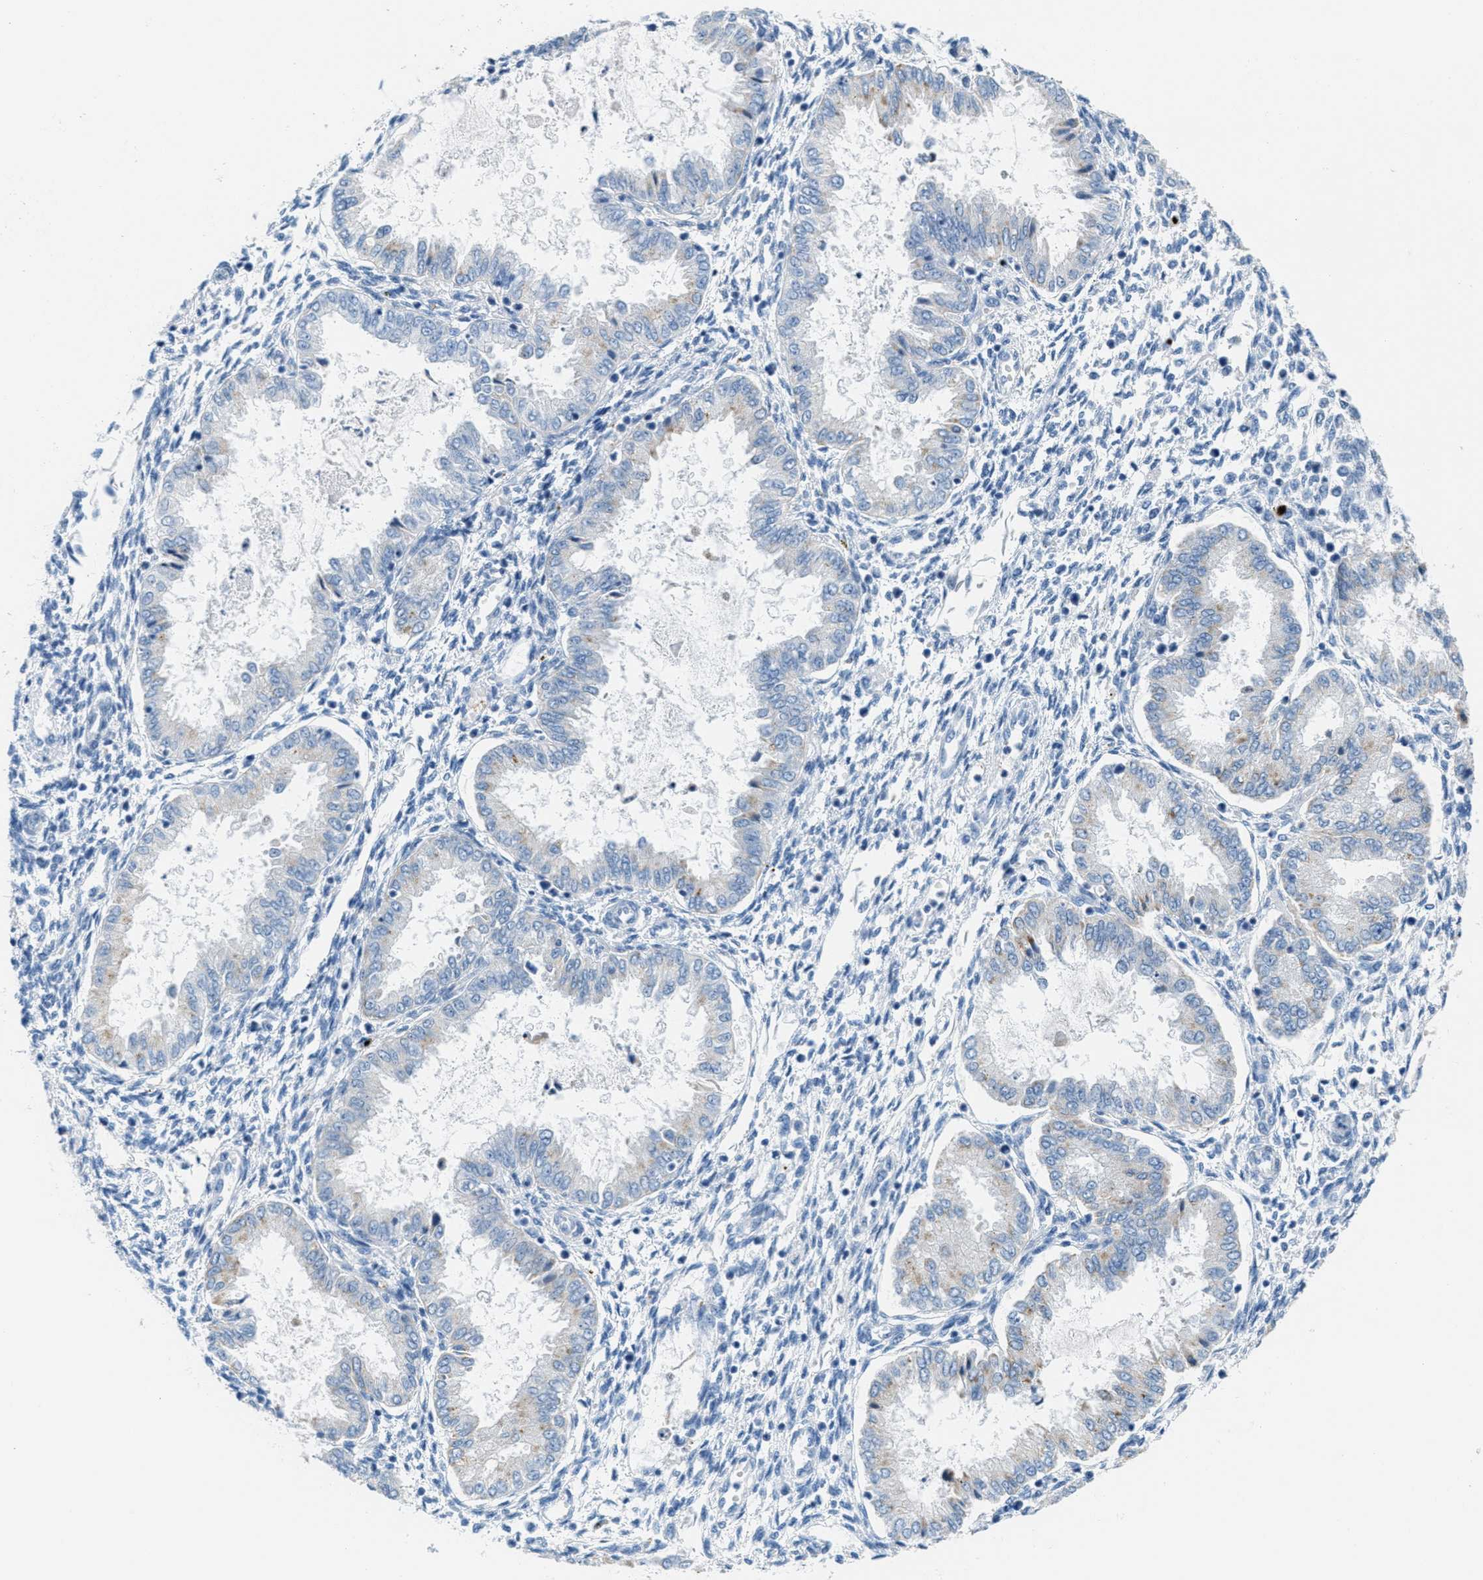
{"staining": {"intensity": "negative", "quantity": "none", "location": "none"}, "tissue": "endometrium", "cell_type": "Cells in endometrial stroma", "image_type": "normal", "snomed": [{"axis": "morphology", "description": "Normal tissue, NOS"}, {"axis": "topography", "description": "Endometrium"}], "caption": "Photomicrograph shows no protein positivity in cells in endometrial stroma of normal endometrium.", "gene": "MAPRE2", "patient": {"sex": "female", "age": 33}}